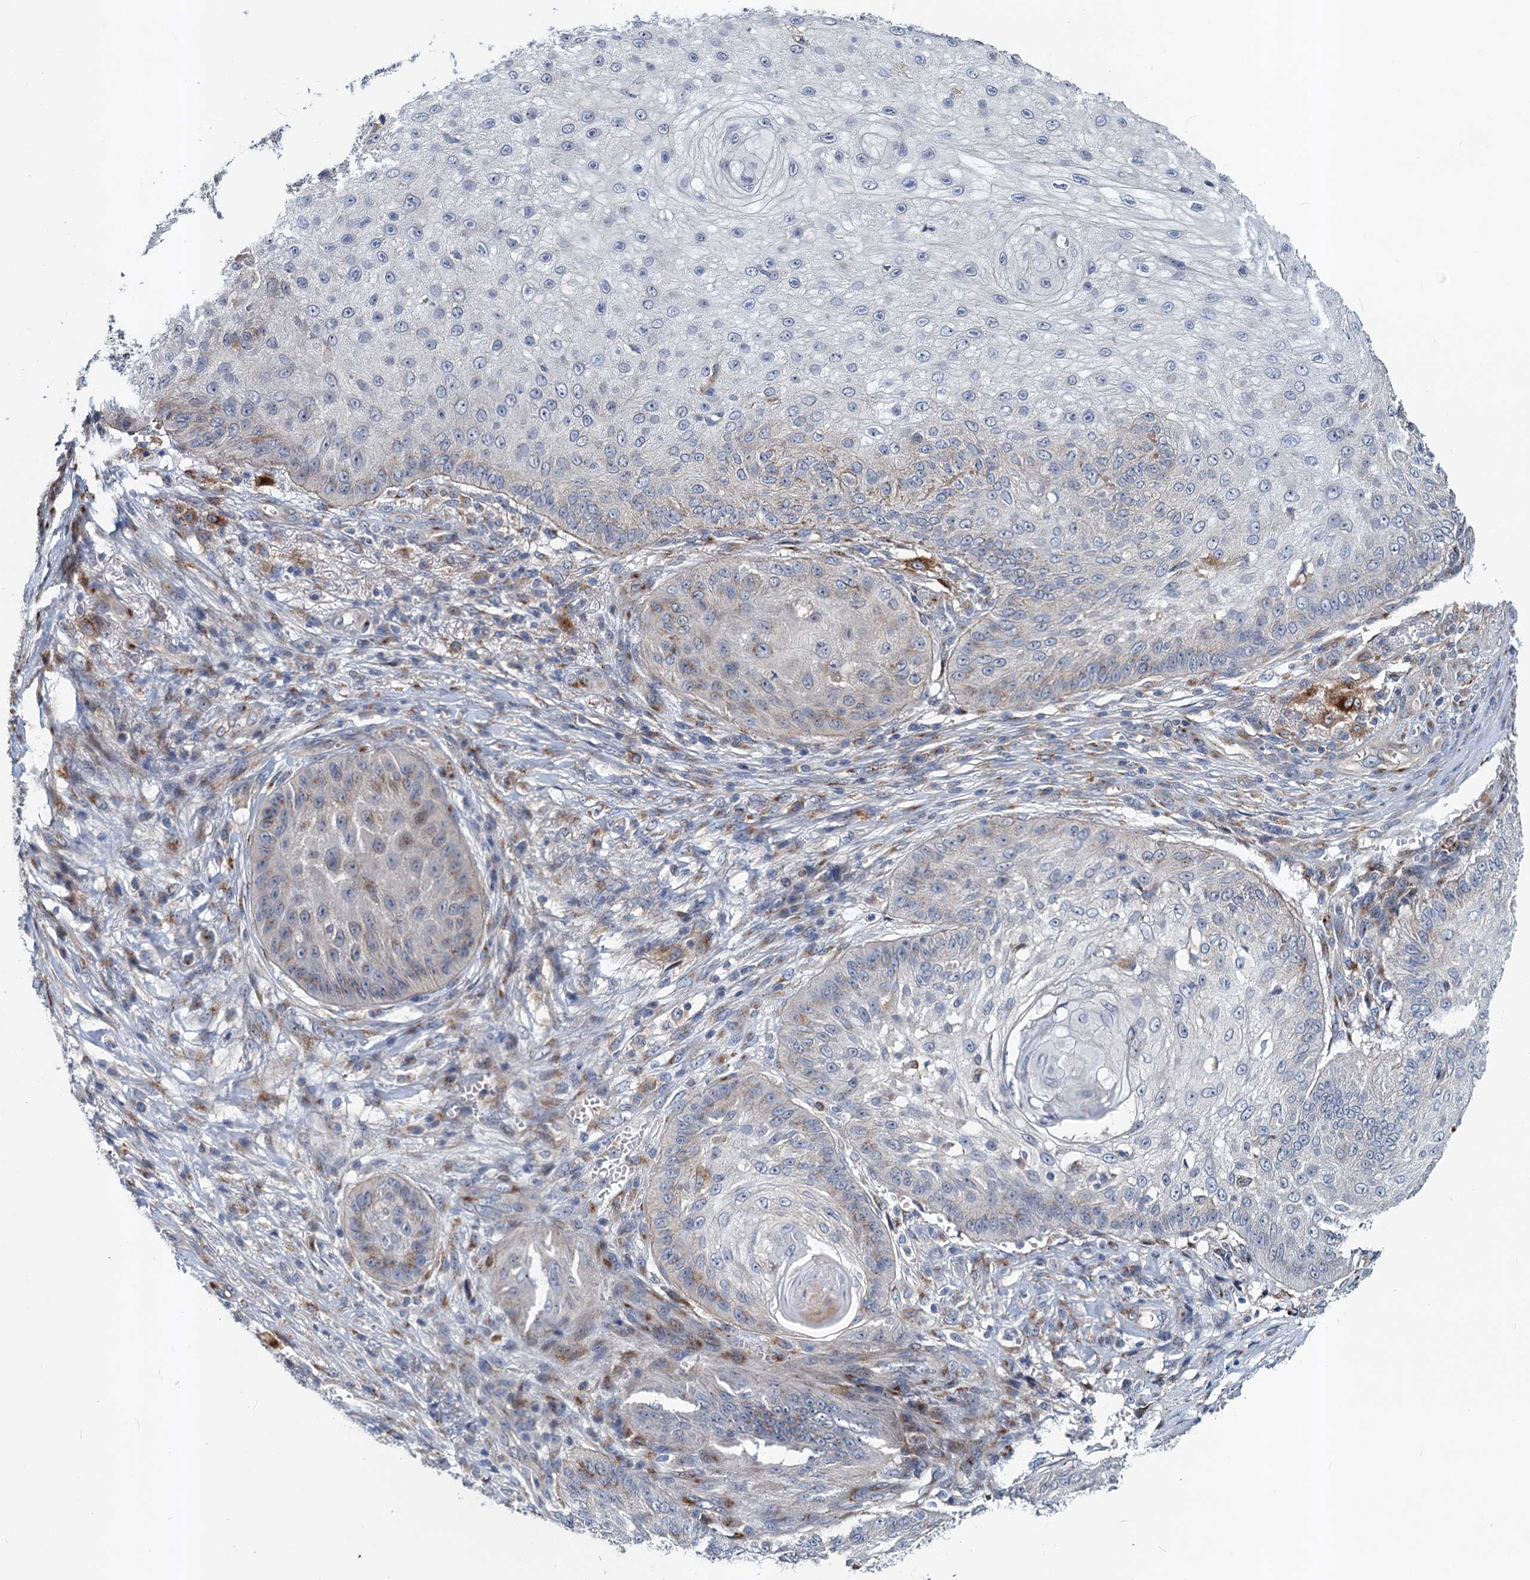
{"staining": {"intensity": "negative", "quantity": "none", "location": "none"}, "tissue": "skin cancer", "cell_type": "Tumor cells", "image_type": "cancer", "snomed": [{"axis": "morphology", "description": "Squamous cell carcinoma, NOS"}, {"axis": "topography", "description": "Skin"}], "caption": "Photomicrograph shows no significant protein expression in tumor cells of squamous cell carcinoma (skin).", "gene": "NBEA", "patient": {"sex": "male", "age": 70}}